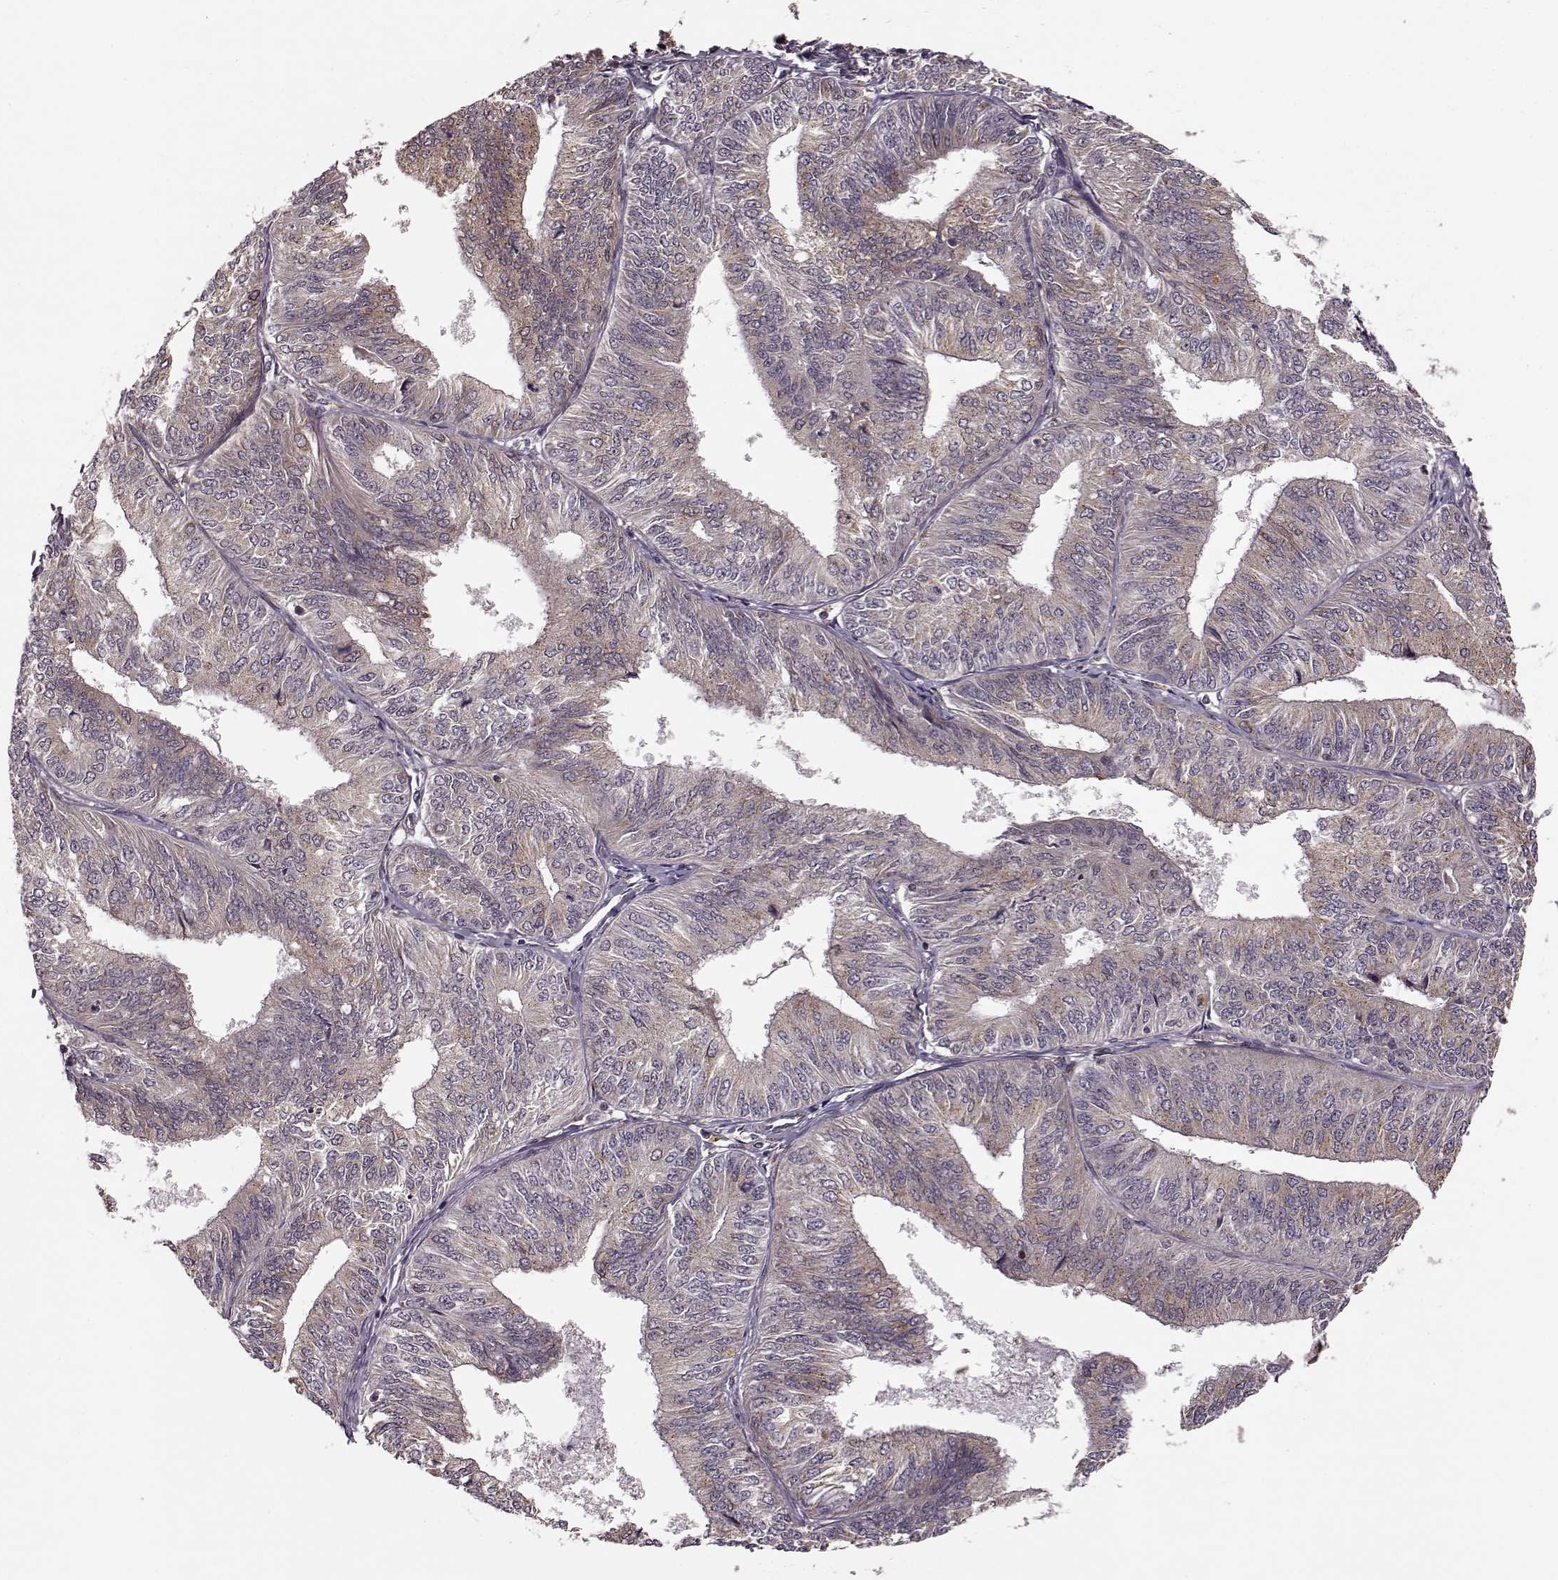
{"staining": {"intensity": "weak", "quantity": ">75%", "location": "cytoplasmic/membranous"}, "tissue": "endometrial cancer", "cell_type": "Tumor cells", "image_type": "cancer", "snomed": [{"axis": "morphology", "description": "Adenocarcinoma, NOS"}, {"axis": "topography", "description": "Endometrium"}], "caption": "Adenocarcinoma (endometrial) stained for a protein (brown) reveals weak cytoplasmic/membranous positive expression in approximately >75% of tumor cells.", "gene": "YIPF5", "patient": {"sex": "female", "age": 58}}